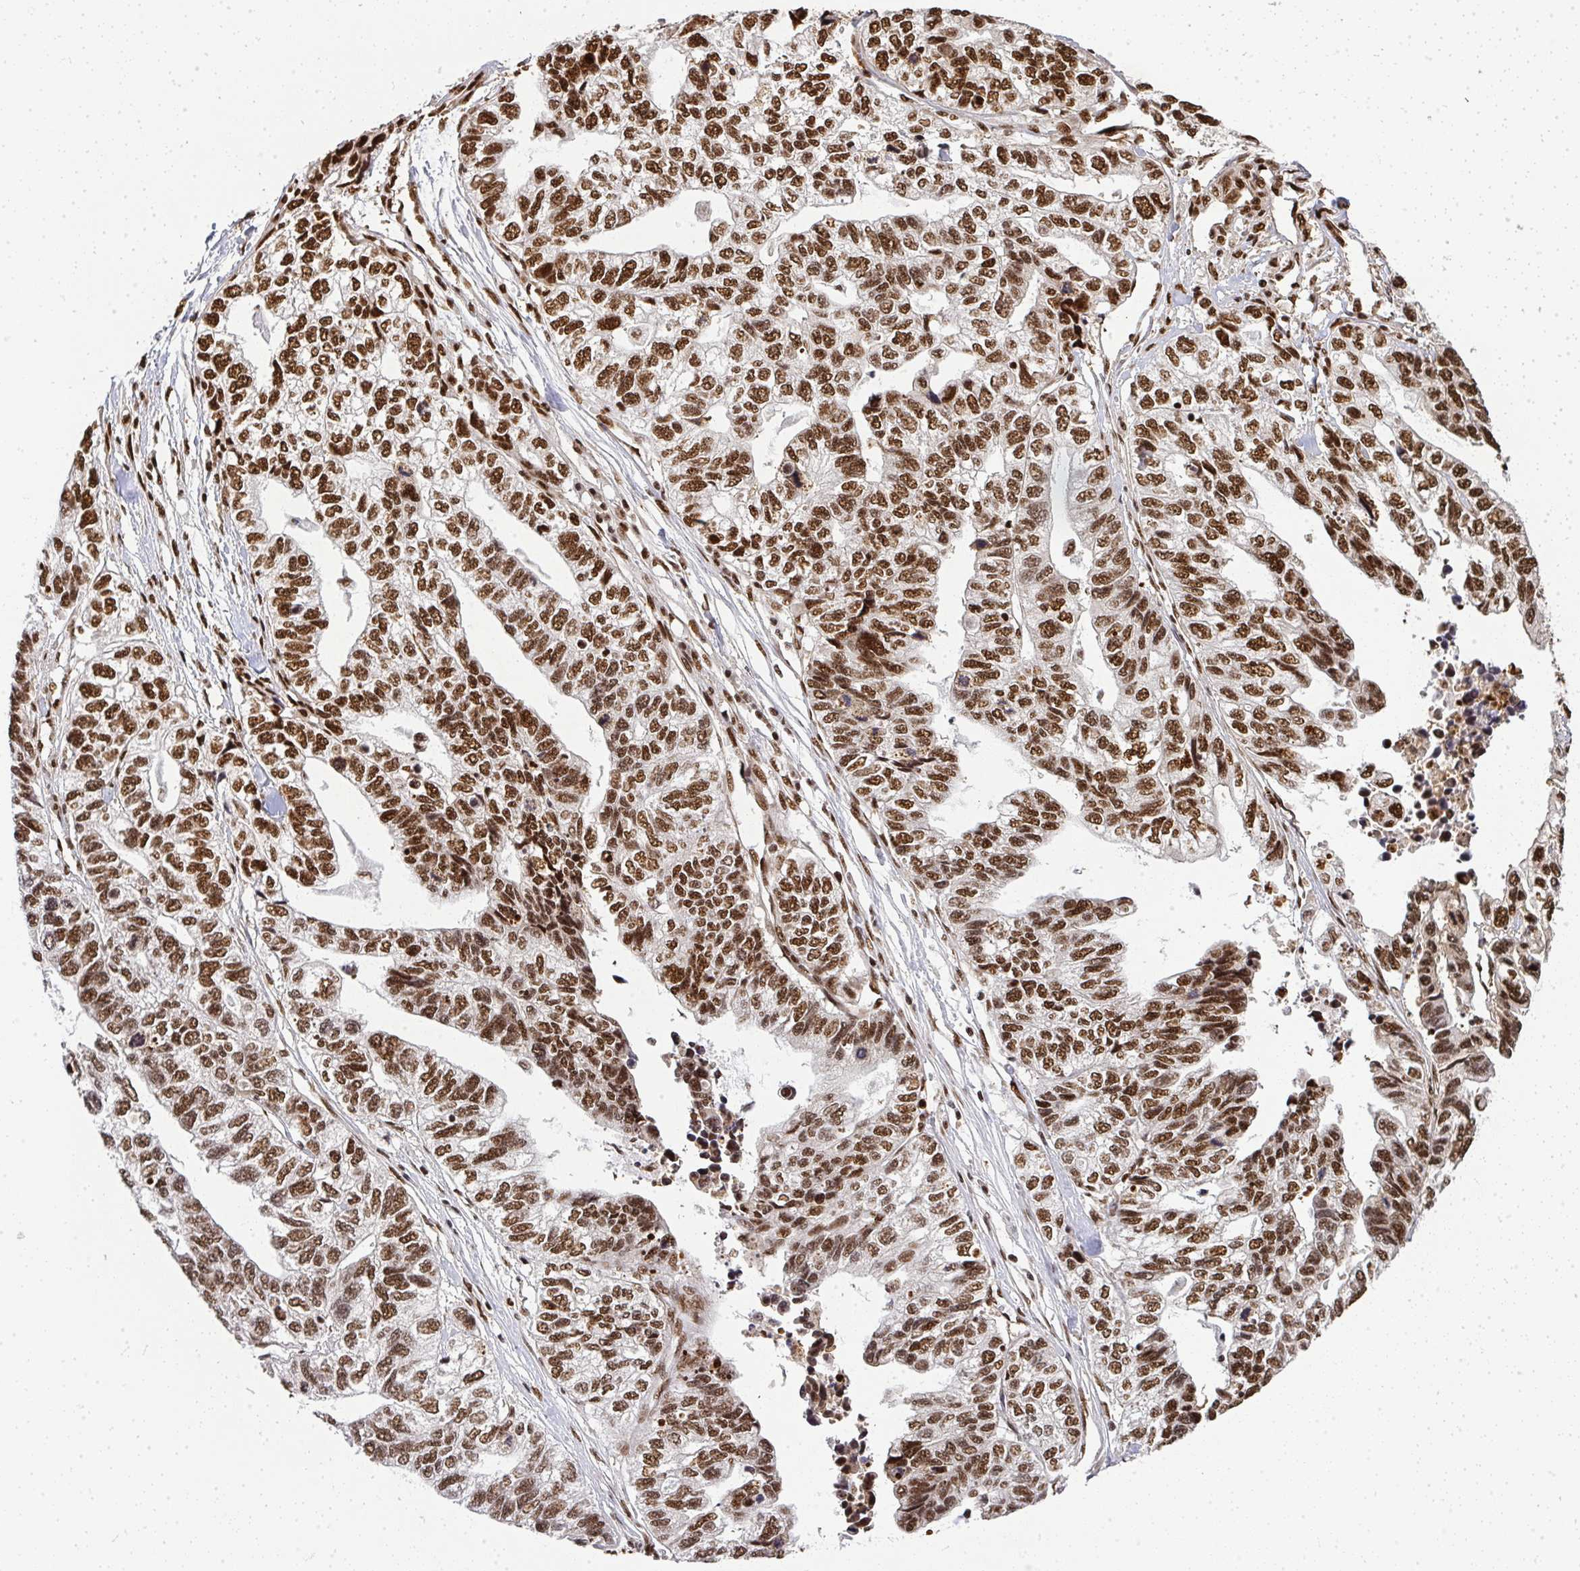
{"staining": {"intensity": "strong", "quantity": ">75%", "location": "nuclear"}, "tissue": "stomach cancer", "cell_type": "Tumor cells", "image_type": "cancer", "snomed": [{"axis": "morphology", "description": "Adenocarcinoma, NOS"}, {"axis": "topography", "description": "Stomach, upper"}], "caption": "Approximately >75% of tumor cells in stomach cancer demonstrate strong nuclear protein positivity as visualized by brown immunohistochemical staining.", "gene": "U2AF1", "patient": {"sex": "female", "age": 67}}